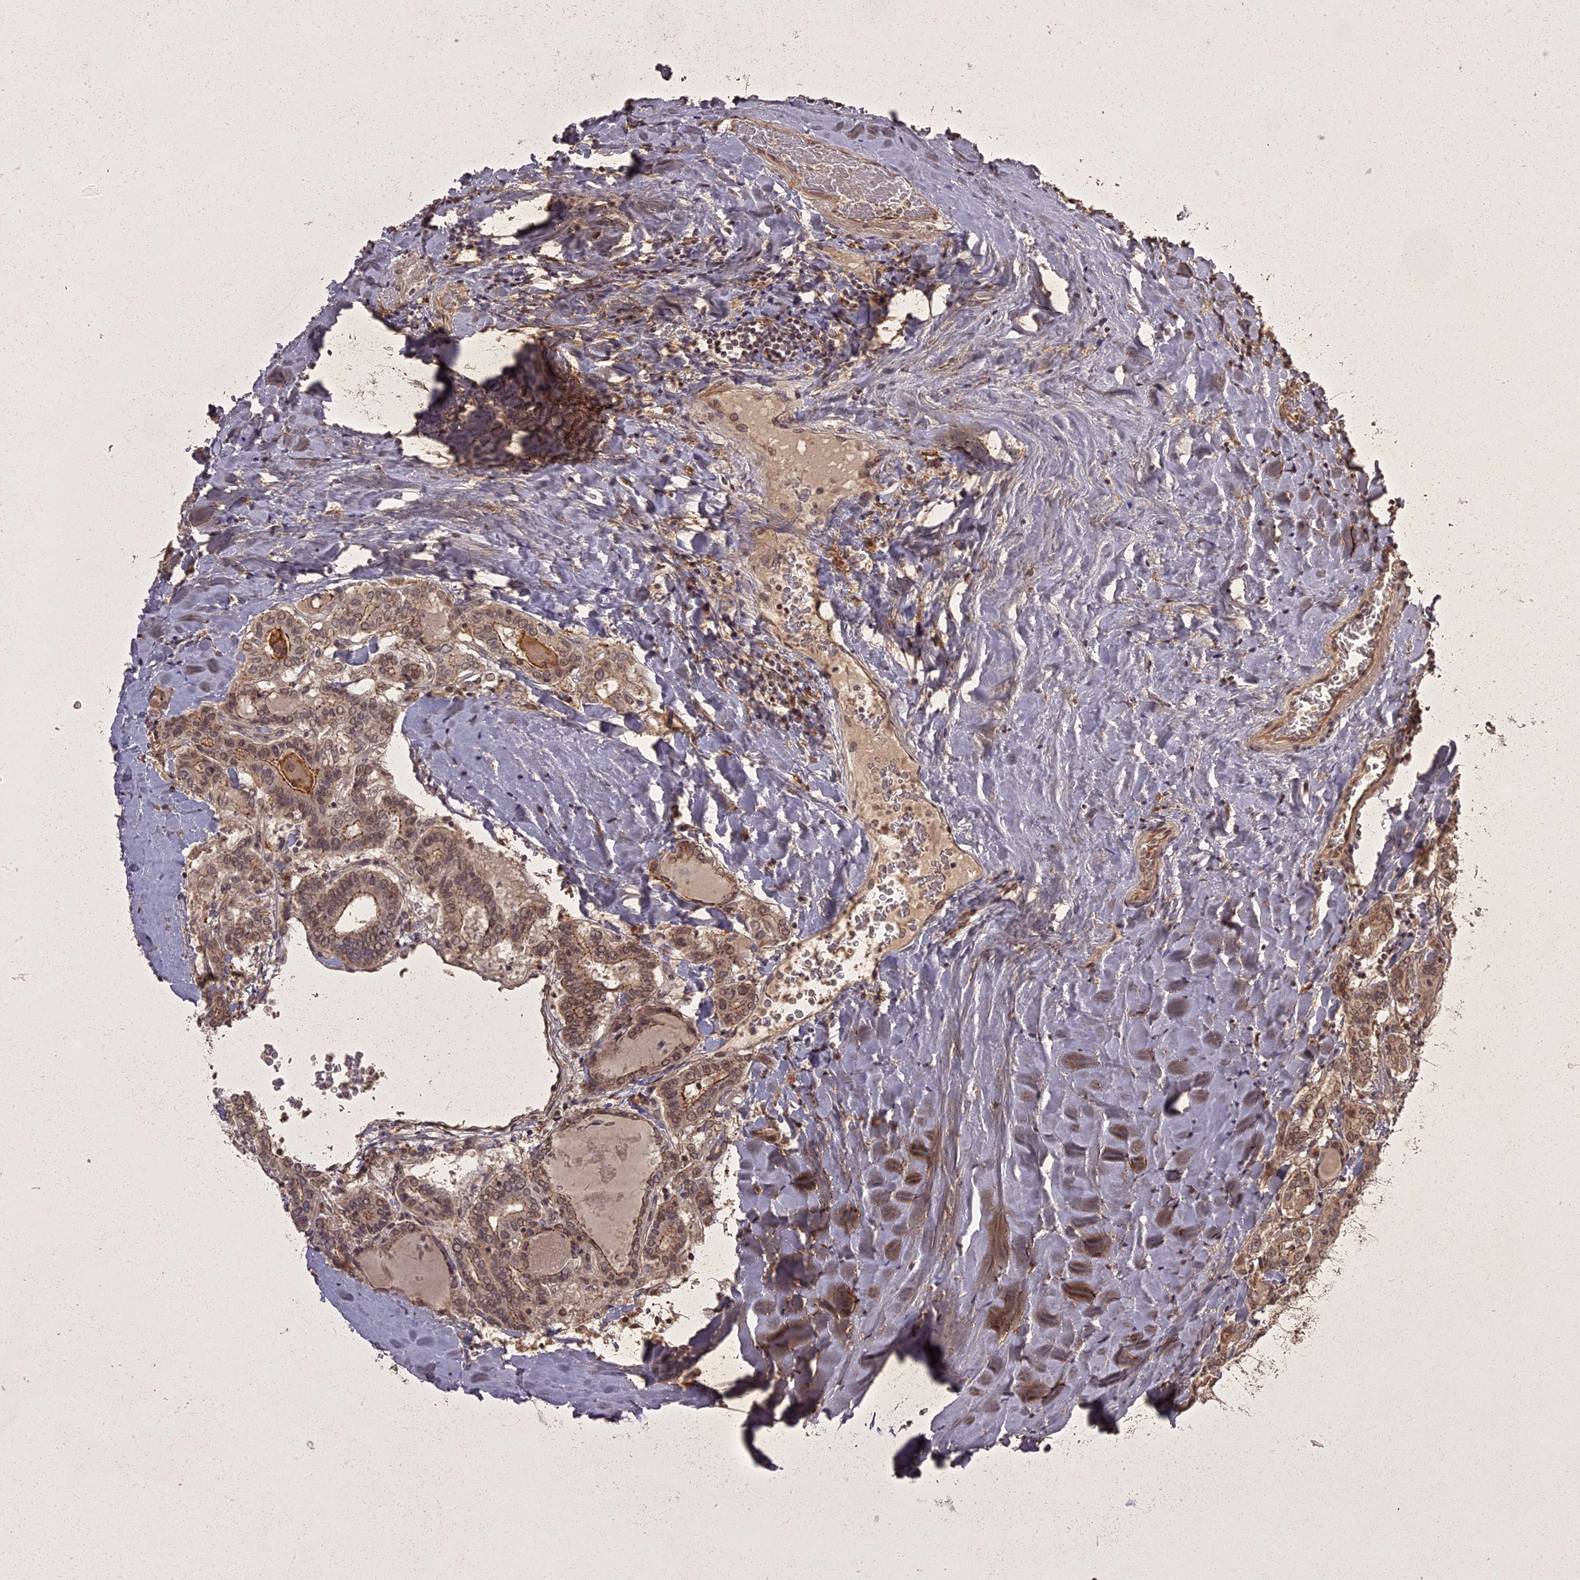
{"staining": {"intensity": "moderate", "quantity": ">75%", "location": "cytoplasmic/membranous,nuclear"}, "tissue": "thyroid cancer", "cell_type": "Tumor cells", "image_type": "cancer", "snomed": [{"axis": "morphology", "description": "Papillary adenocarcinoma, NOS"}, {"axis": "topography", "description": "Thyroid gland"}], "caption": "DAB immunohistochemical staining of papillary adenocarcinoma (thyroid) demonstrates moderate cytoplasmic/membranous and nuclear protein staining in about >75% of tumor cells.", "gene": "ING5", "patient": {"sex": "female", "age": 72}}